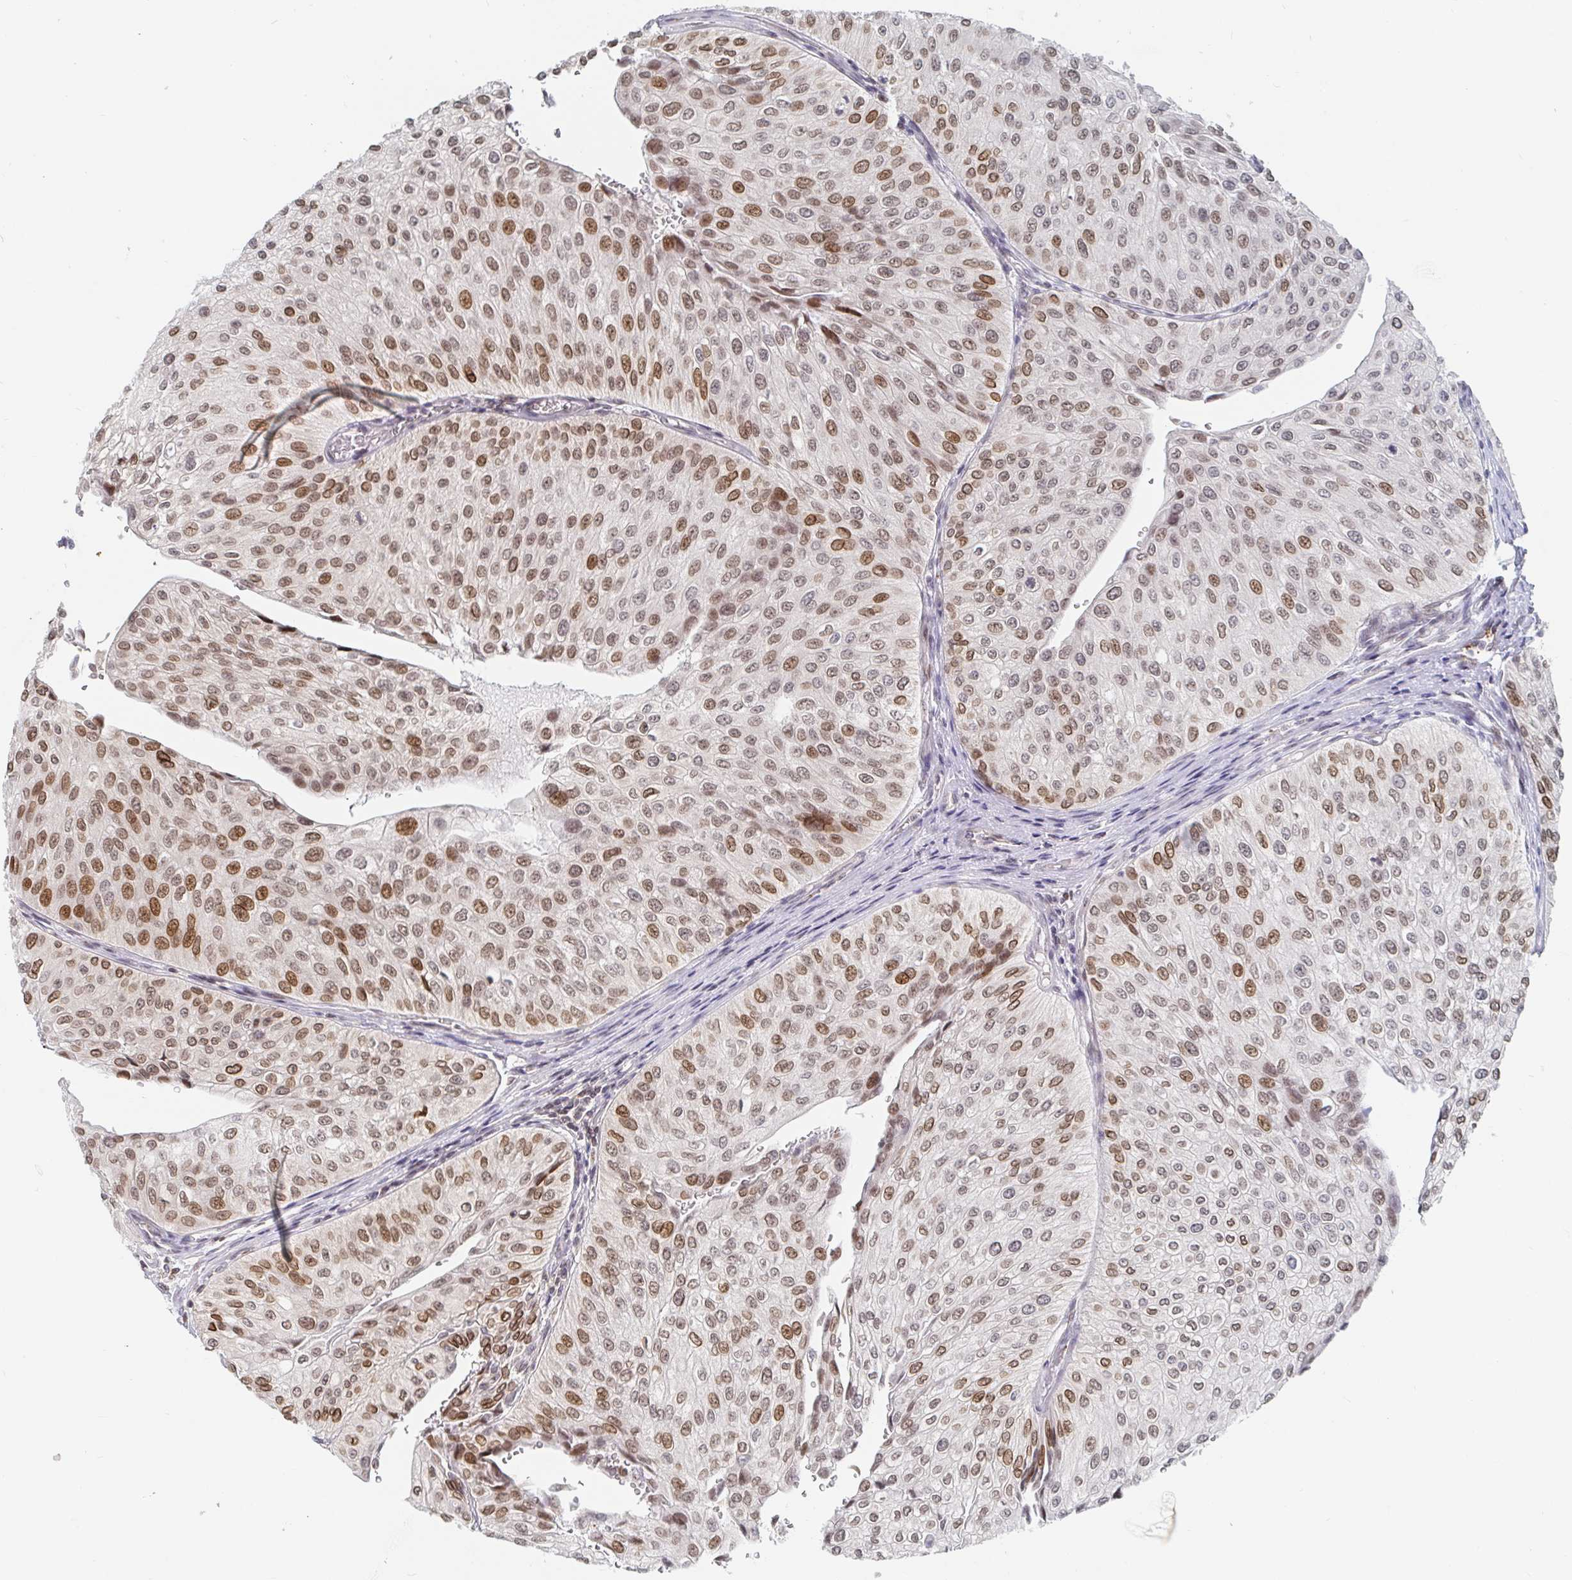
{"staining": {"intensity": "moderate", "quantity": ">75%", "location": "nuclear"}, "tissue": "urothelial cancer", "cell_type": "Tumor cells", "image_type": "cancer", "snomed": [{"axis": "morphology", "description": "Urothelial carcinoma, NOS"}, {"axis": "topography", "description": "Urinary bladder"}], "caption": "Protein staining by immunohistochemistry (IHC) displays moderate nuclear positivity in approximately >75% of tumor cells in transitional cell carcinoma.", "gene": "CHD2", "patient": {"sex": "male", "age": 67}}